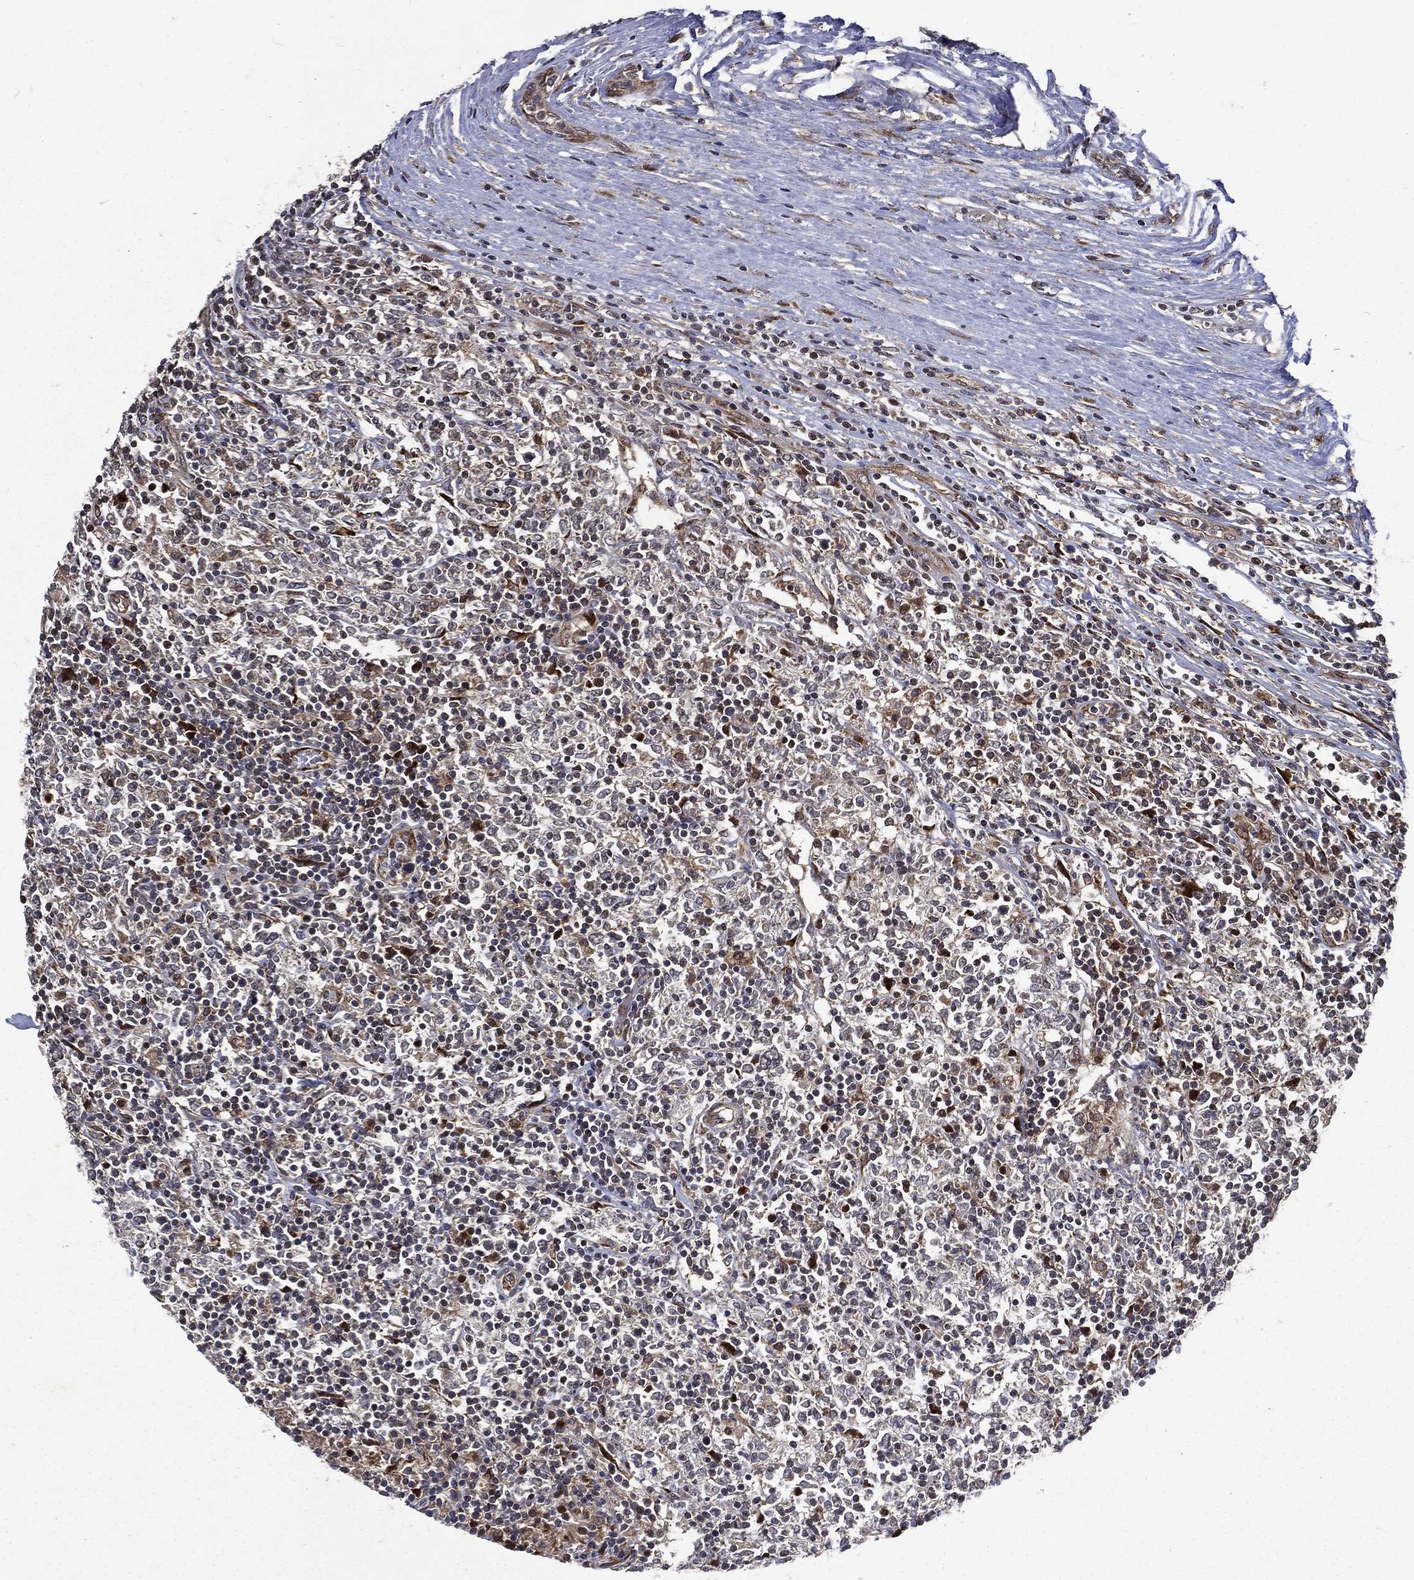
{"staining": {"intensity": "moderate", "quantity": "<25%", "location": "cytoplasmic/membranous"}, "tissue": "lymphoma", "cell_type": "Tumor cells", "image_type": "cancer", "snomed": [{"axis": "morphology", "description": "Malignant lymphoma, non-Hodgkin's type, High grade"}, {"axis": "topography", "description": "Lymph node"}], "caption": "High-grade malignant lymphoma, non-Hodgkin's type tissue exhibits moderate cytoplasmic/membranous staining in about <25% of tumor cells", "gene": "RAB11FIP4", "patient": {"sex": "female", "age": 84}}